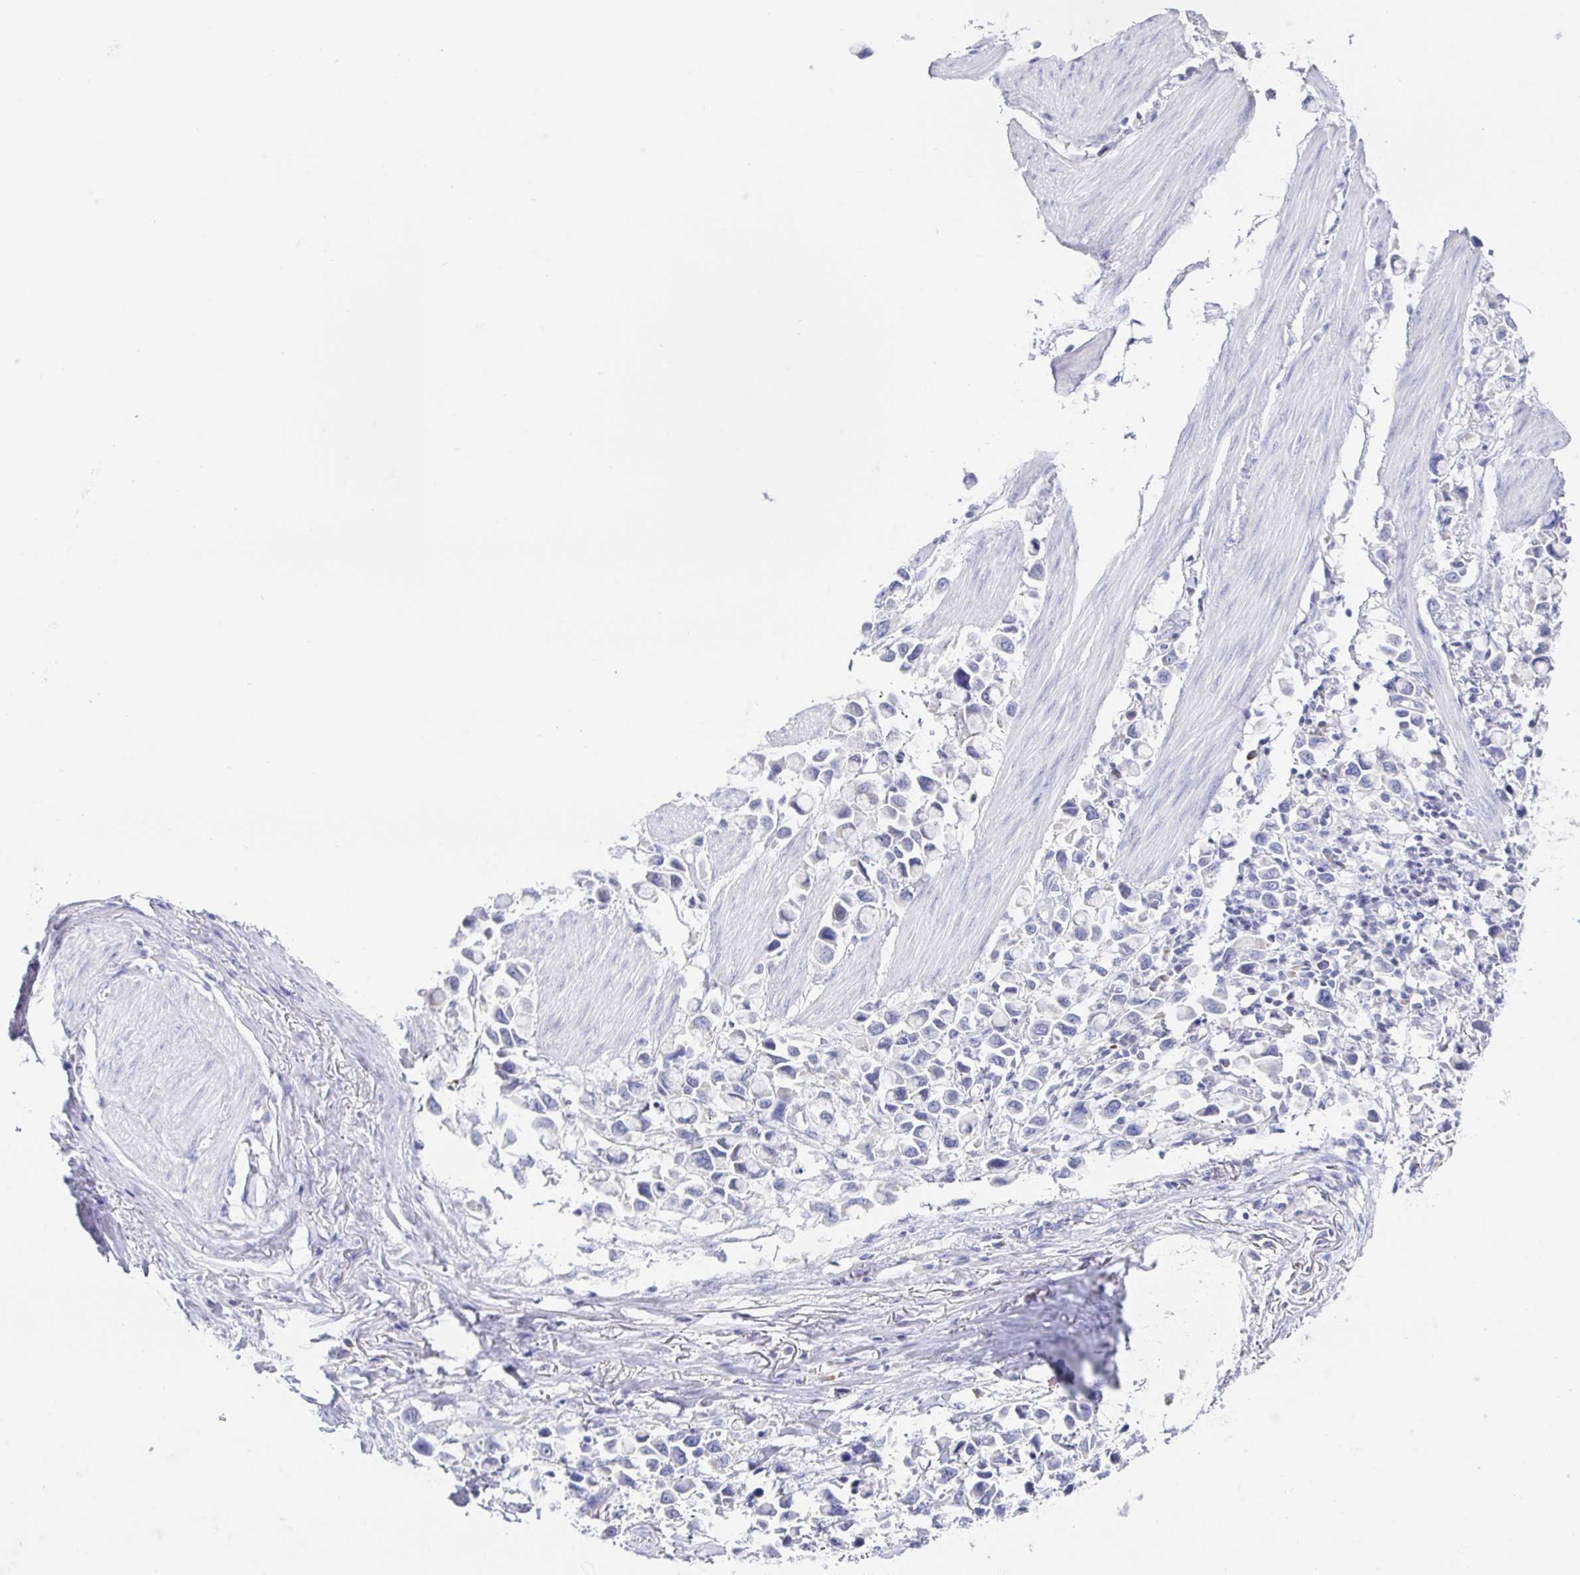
{"staining": {"intensity": "negative", "quantity": "none", "location": "none"}, "tissue": "stomach cancer", "cell_type": "Tumor cells", "image_type": "cancer", "snomed": [{"axis": "morphology", "description": "Adenocarcinoma, NOS"}, {"axis": "topography", "description": "Stomach"}], "caption": "Immunohistochemistry (IHC) of stomach adenocarcinoma shows no expression in tumor cells.", "gene": "SIAH3", "patient": {"sex": "female", "age": 81}}